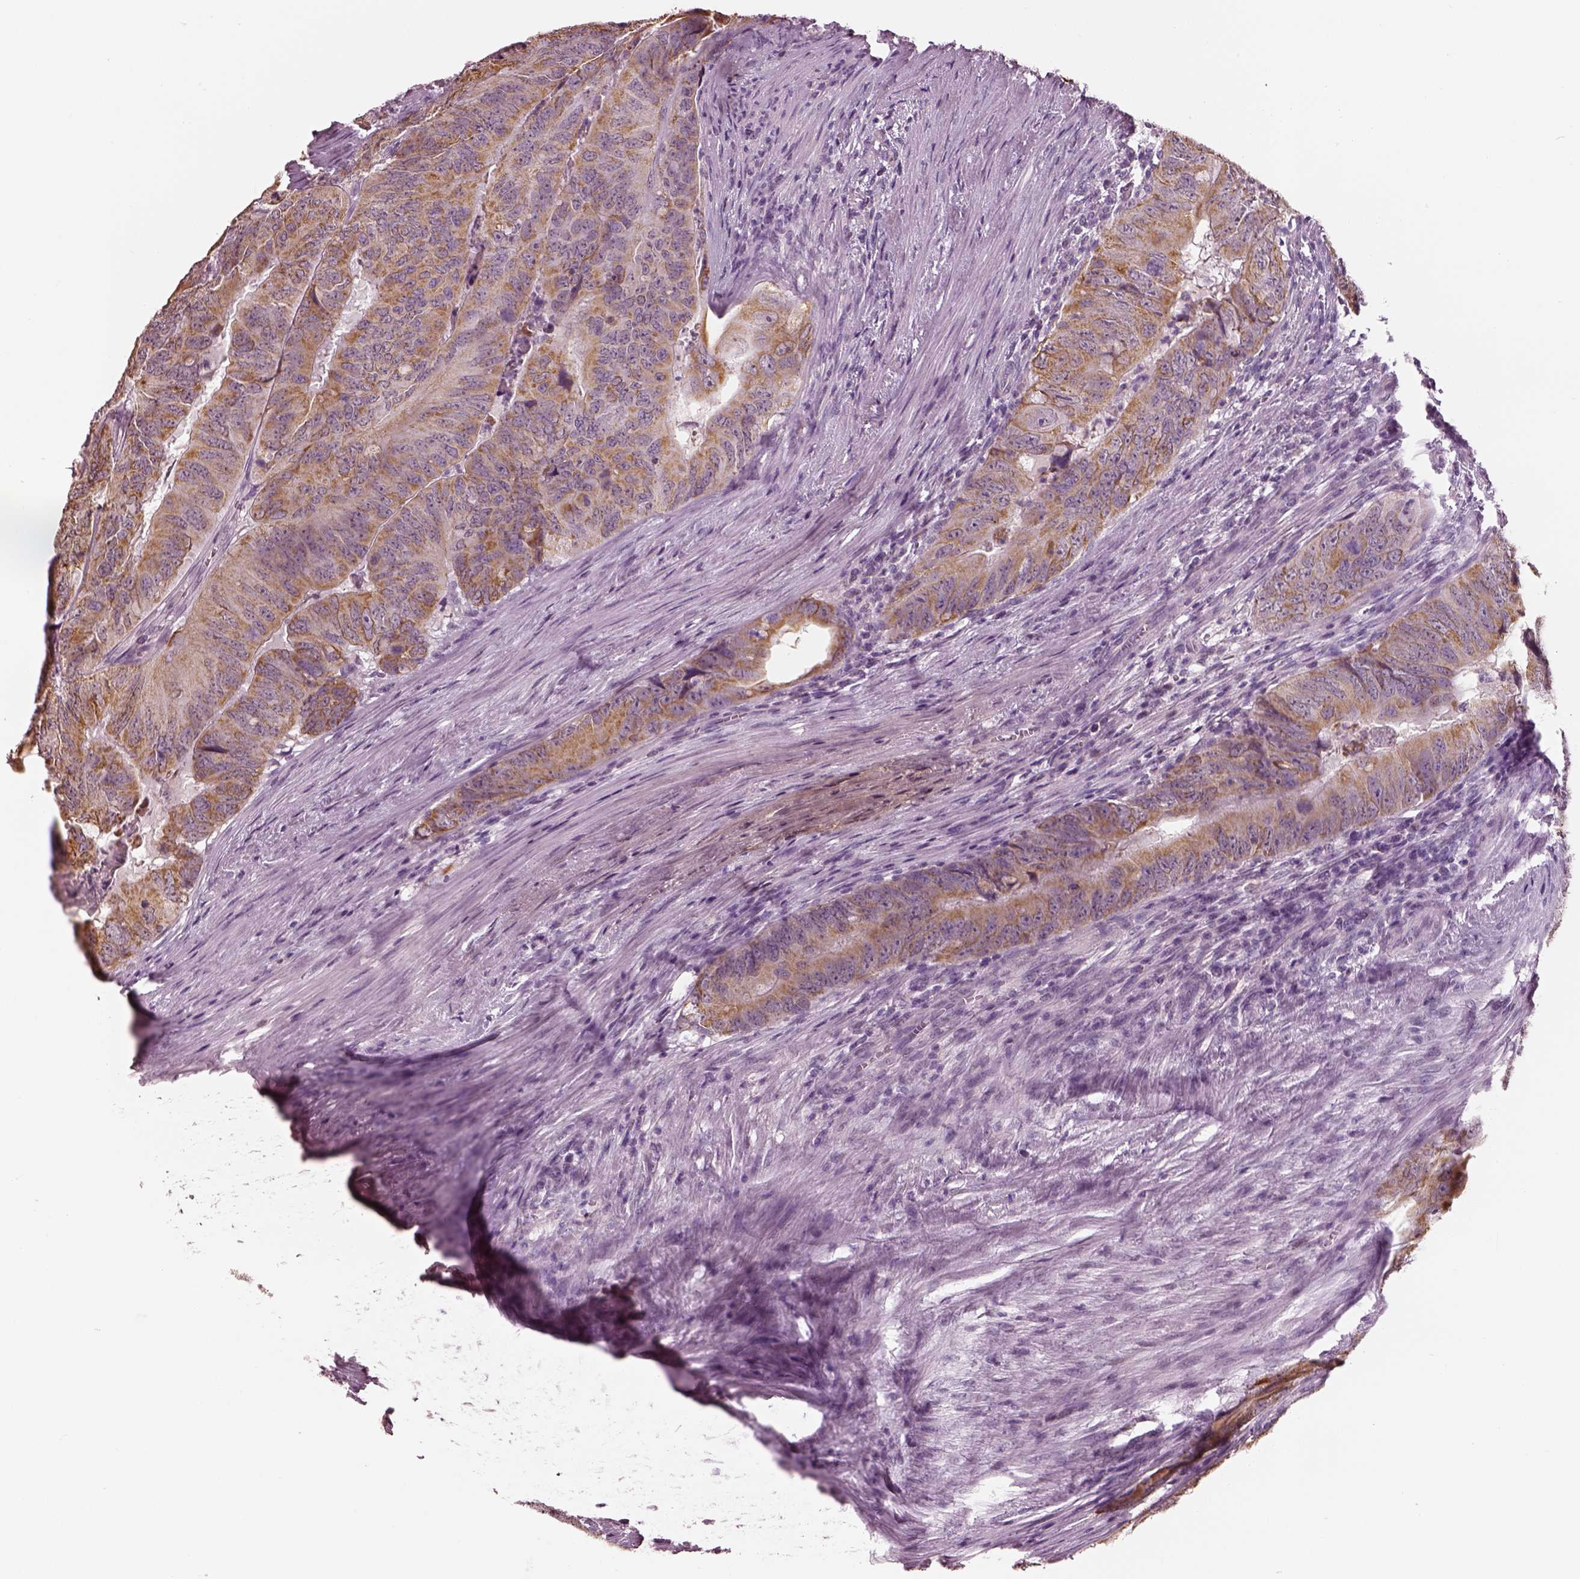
{"staining": {"intensity": "moderate", "quantity": ">75%", "location": "cytoplasmic/membranous"}, "tissue": "colorectal cancer", "cell_type": "Tumor cells", "image_type": "cancer", "snomed": [{"axis": "morphology", "description": "Adenocarcinoma, NOS"}, {"axis": "topography", "description": "Colon"}], "caption": "Immunohistochemical staining of colorectal cancer (adenocarcinoma) reveals medium levels of moderate cytoplasmic/membranous protein positivity in about >75% of tumor cells.", "gene": "ELSPBP1", "patient": {"sex": "male", "age": 79}}